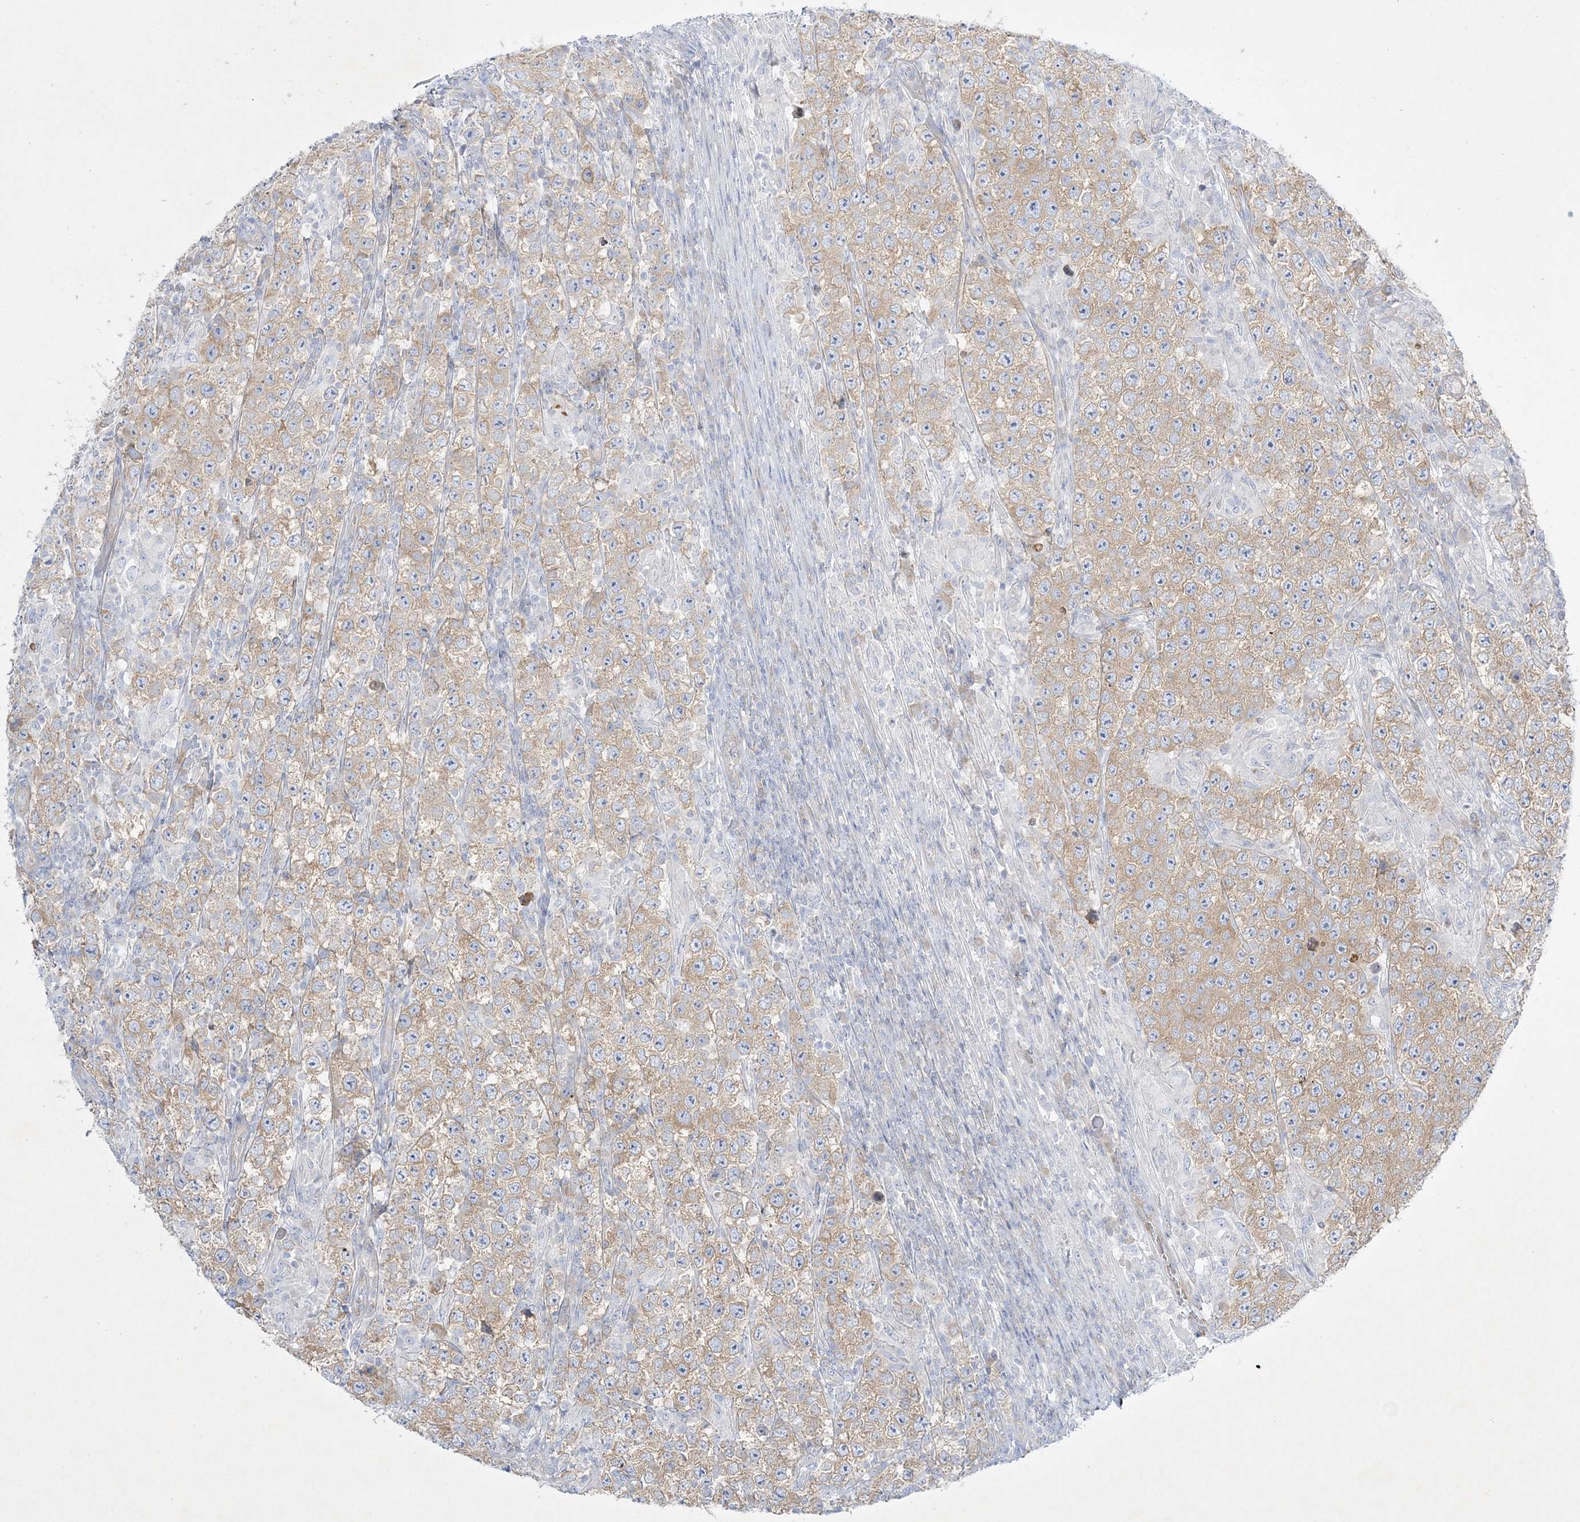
{"staining": {"intensity": "weak", "quantity": ">75%", "location": "cytoplasmic/membranous"}, "tissue": "testis cancer", "cell_type": "Tumor cells", "image_type": "cancer", "snomed": [{"axis": "morphology", "description": "Normal tissue, NOS"}, {"axis": "morphology", "description": "Urothelial carcinoma, High grade"}, {"axis": "morphology", "description": "Seminoma, NOS"}, {"axis": "morphology", "description": "Carcinoma, Embryonal, NOS"}, {"axis": "topography", "description": "Urinary bladder"}, {"axis": "topography", "description": "Testis"}], "caption": "Immunohistochemical staining of human seminoma (testis) reveals low levels of weak cytoplasmic/membranous staining in approximately >75% of tumor cells.", "gene": "FARSB", "patient": {"sex": "male", "age": 41}}